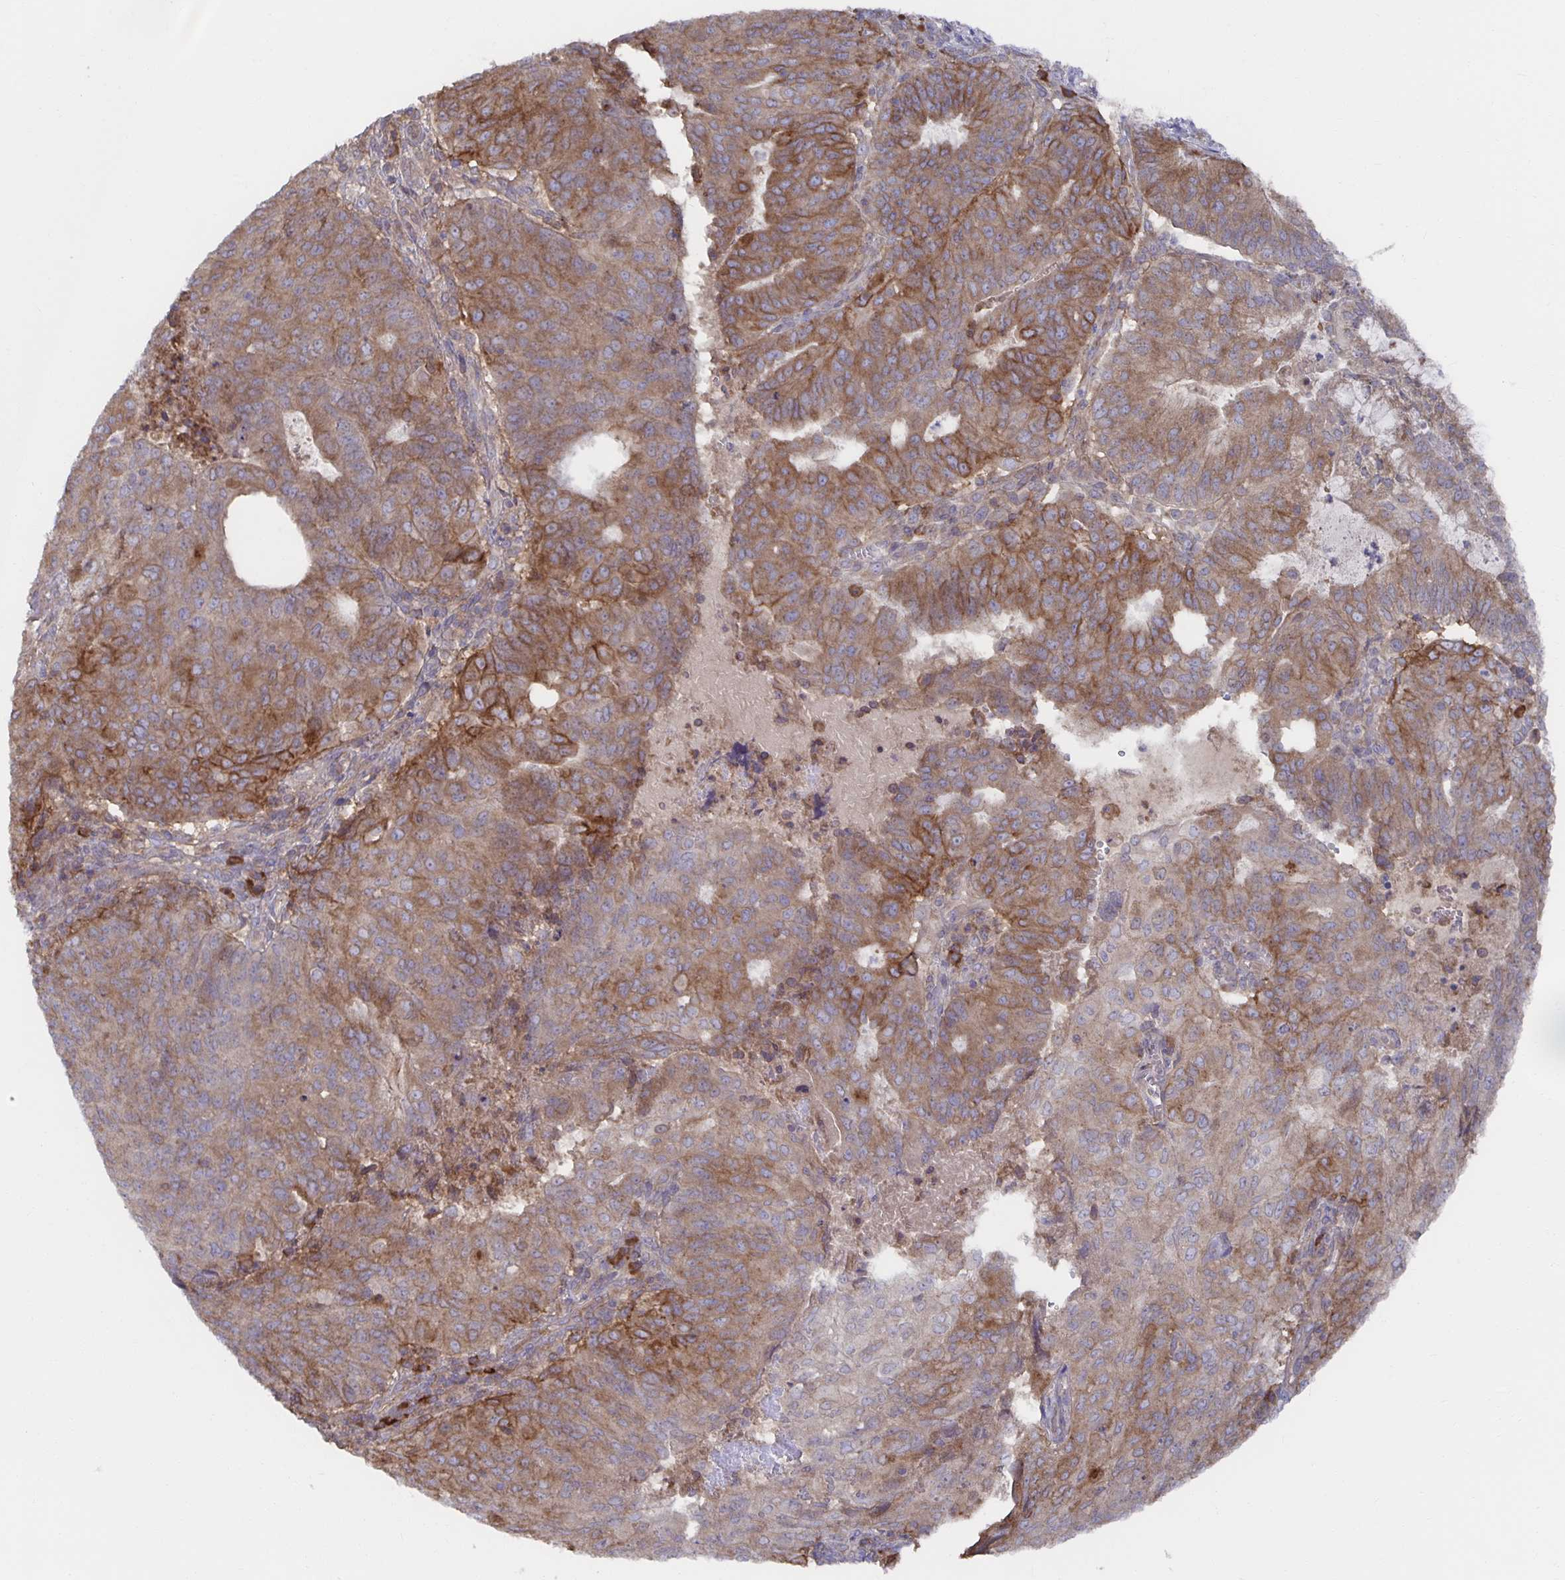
{"staining": {"intensity": "moderate", "quantity": ">75%", "location": "cytoplasmic/membranous"}, "tissue": "endometrial cancer", "cell_type": "Tumor cells", "image_type": "cancer", "snomed": [{"axis": "morphology", "description": "Adenocarcinoma, NOS"}, {"axis": "topography", "description": "Endometrium"}], "caption": "Immunohistochemical staining of human endometrial cancer (adenocarcinoma) displays moderate cytoplasmic/membranous protein expression in about >75% of tumor cells. (IHC, brightfield microscopy, high magnification).", "gene": "BAD", "patient": {"sex": "female", "age": 82}}